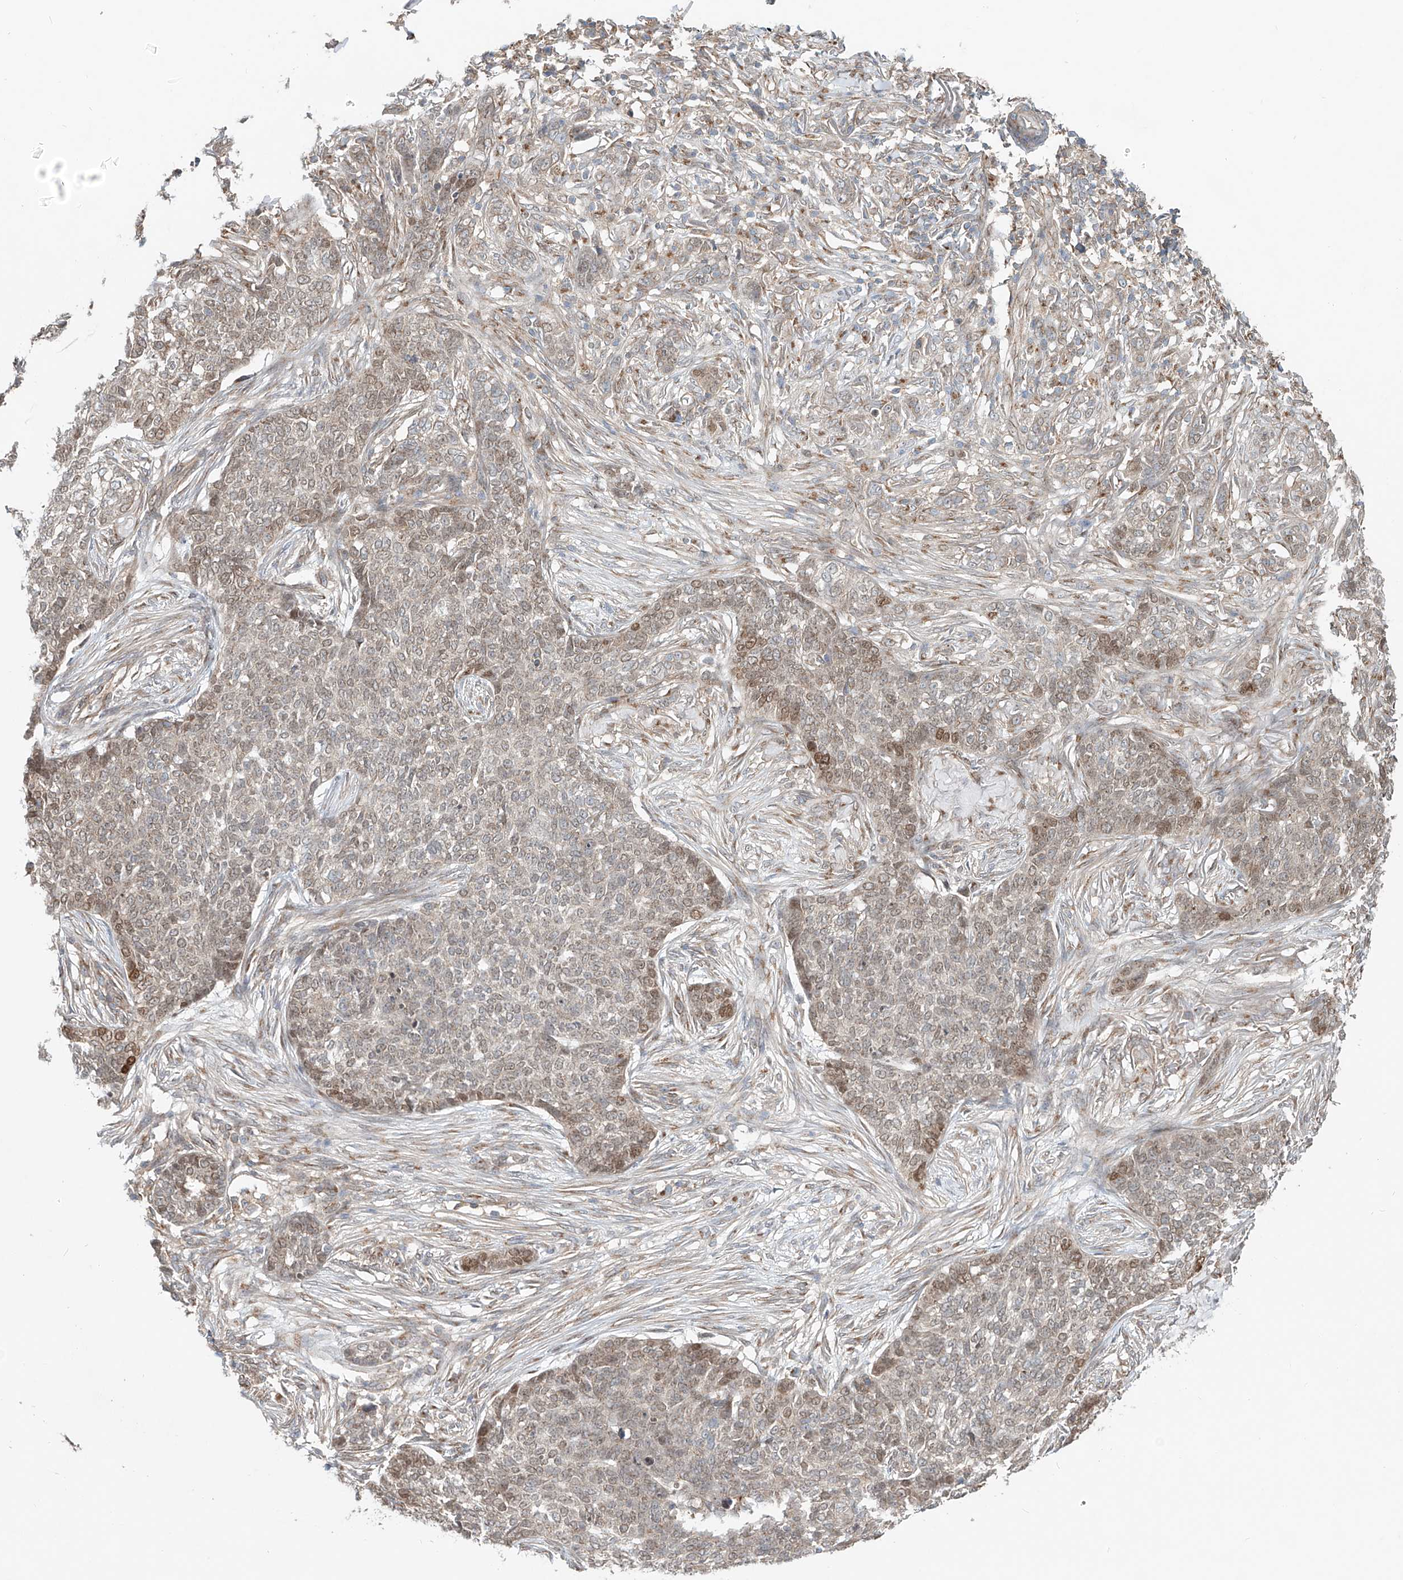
{"staining": {"intensity": "weak", "quantity": ">75%", "location": "nuclear"}, "tissue": "skin cancer", "cell_type": "Tumor cells", "image_type": "cancer", "snomed": [{"axis": "morphology", "description": "Basal cell carcinoma"}, {"axis": "topography", "description": "Skin"}], "caption": "This is a micrograph of immunohistochemistry staining of skin cancer (basal cell carcinoma), which shows weak expression in the nuclear of tumor cells.", "gene": "CUX1", "patient": {"sex": "male", "age": 85}}